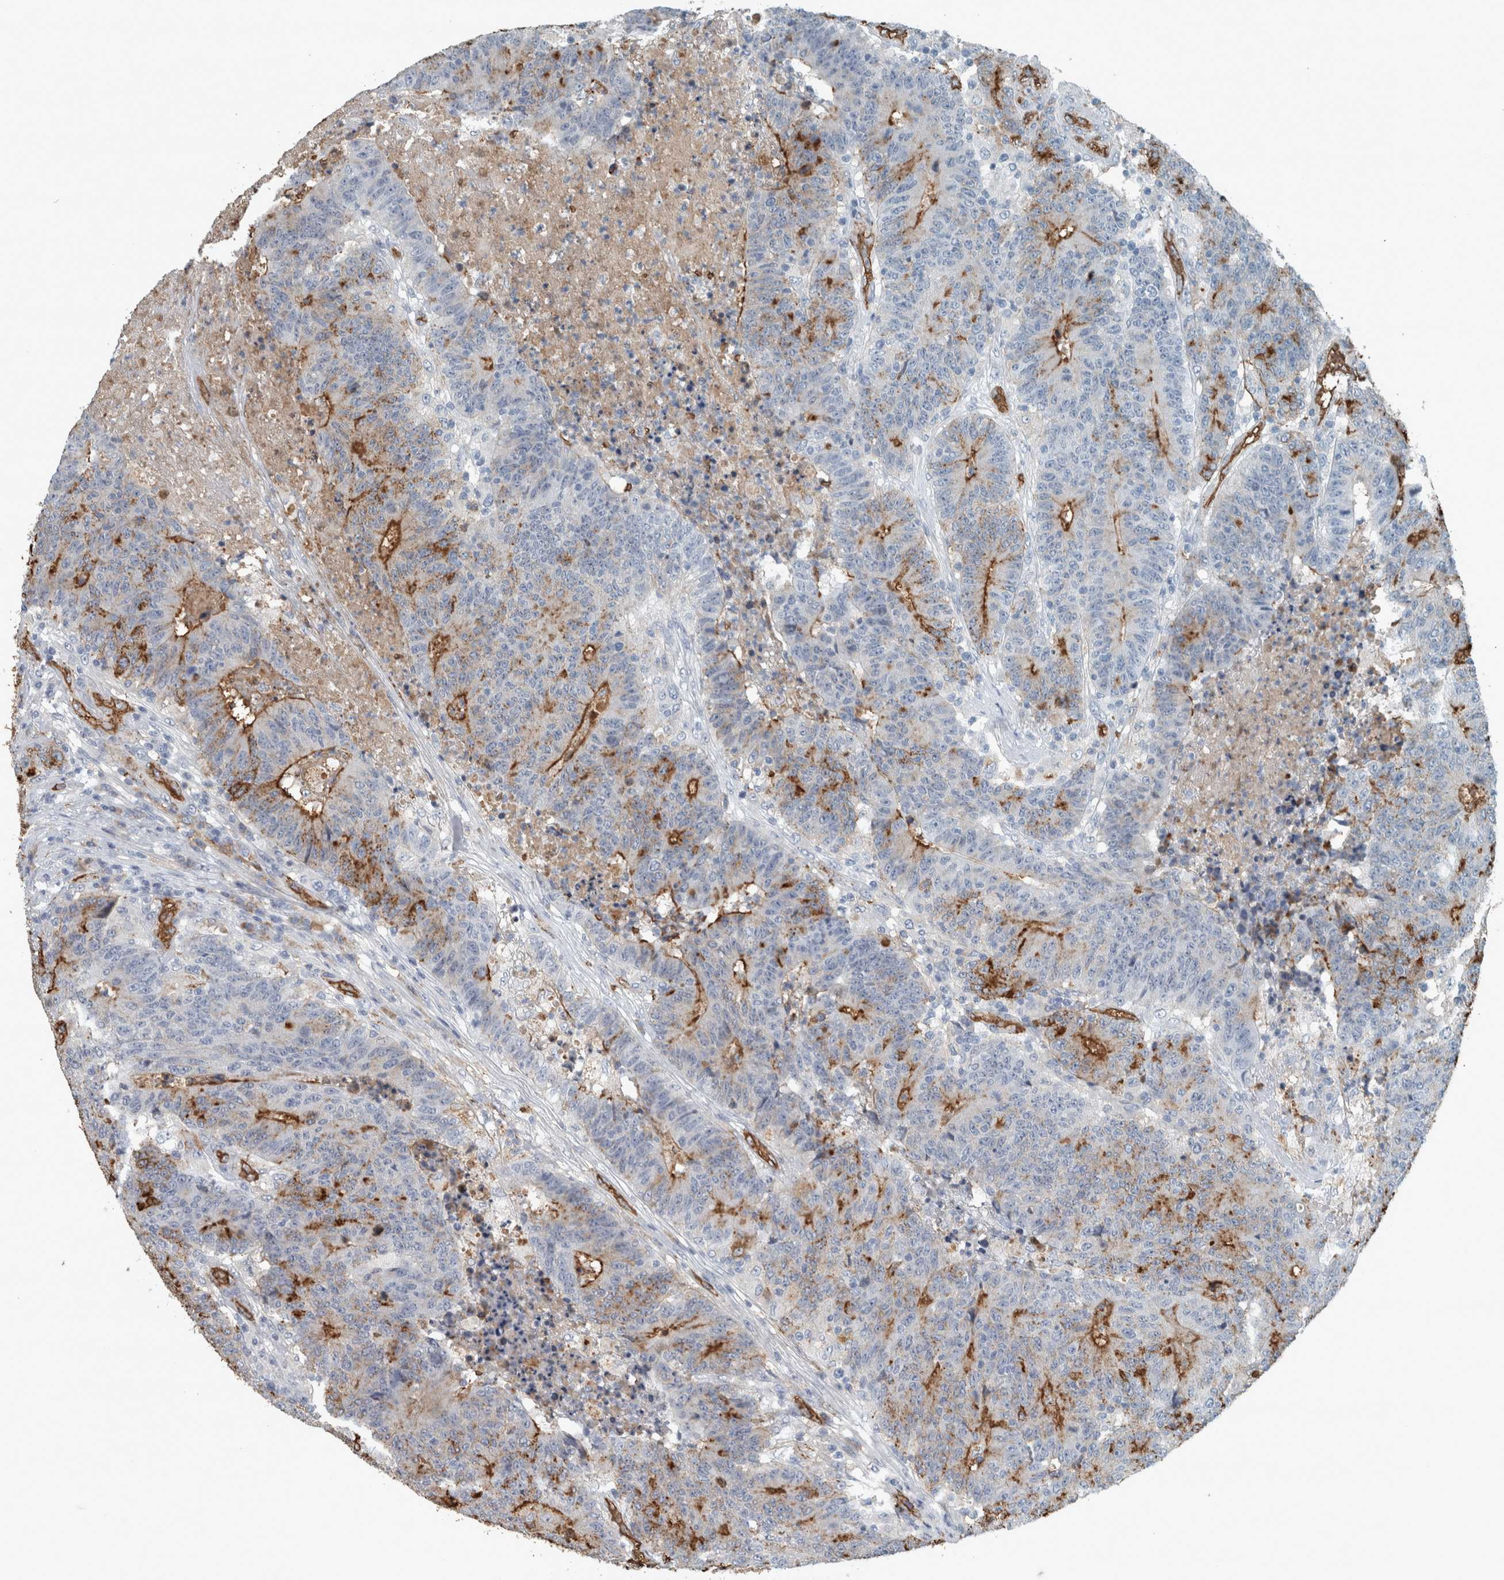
{"staining": {"intensity": "moderate", "quantity": "<25%", "location": "cytoplasmic/membranous"}, "tissue": "colorectal cancer", "cell_type": "Tumor cells", "image_type": "cancer", "snomed": [{"axis": "morphology", "description": "Normal tissue, NOS"}, {"axis": "morphology", "description": "Adenocarcinoma, NOS"}, {"axis": "topography", "description": "Colon"}], "caption": "This histopathology image displays immunohistochemistry staining of colorectal cancer (adenocarcinoma), with low moderate cytoplasmic/membranous positivity in approximately <25% of tumor cells.", "gene": "LBP", "patient": {"sex": "female", "age": 75}}